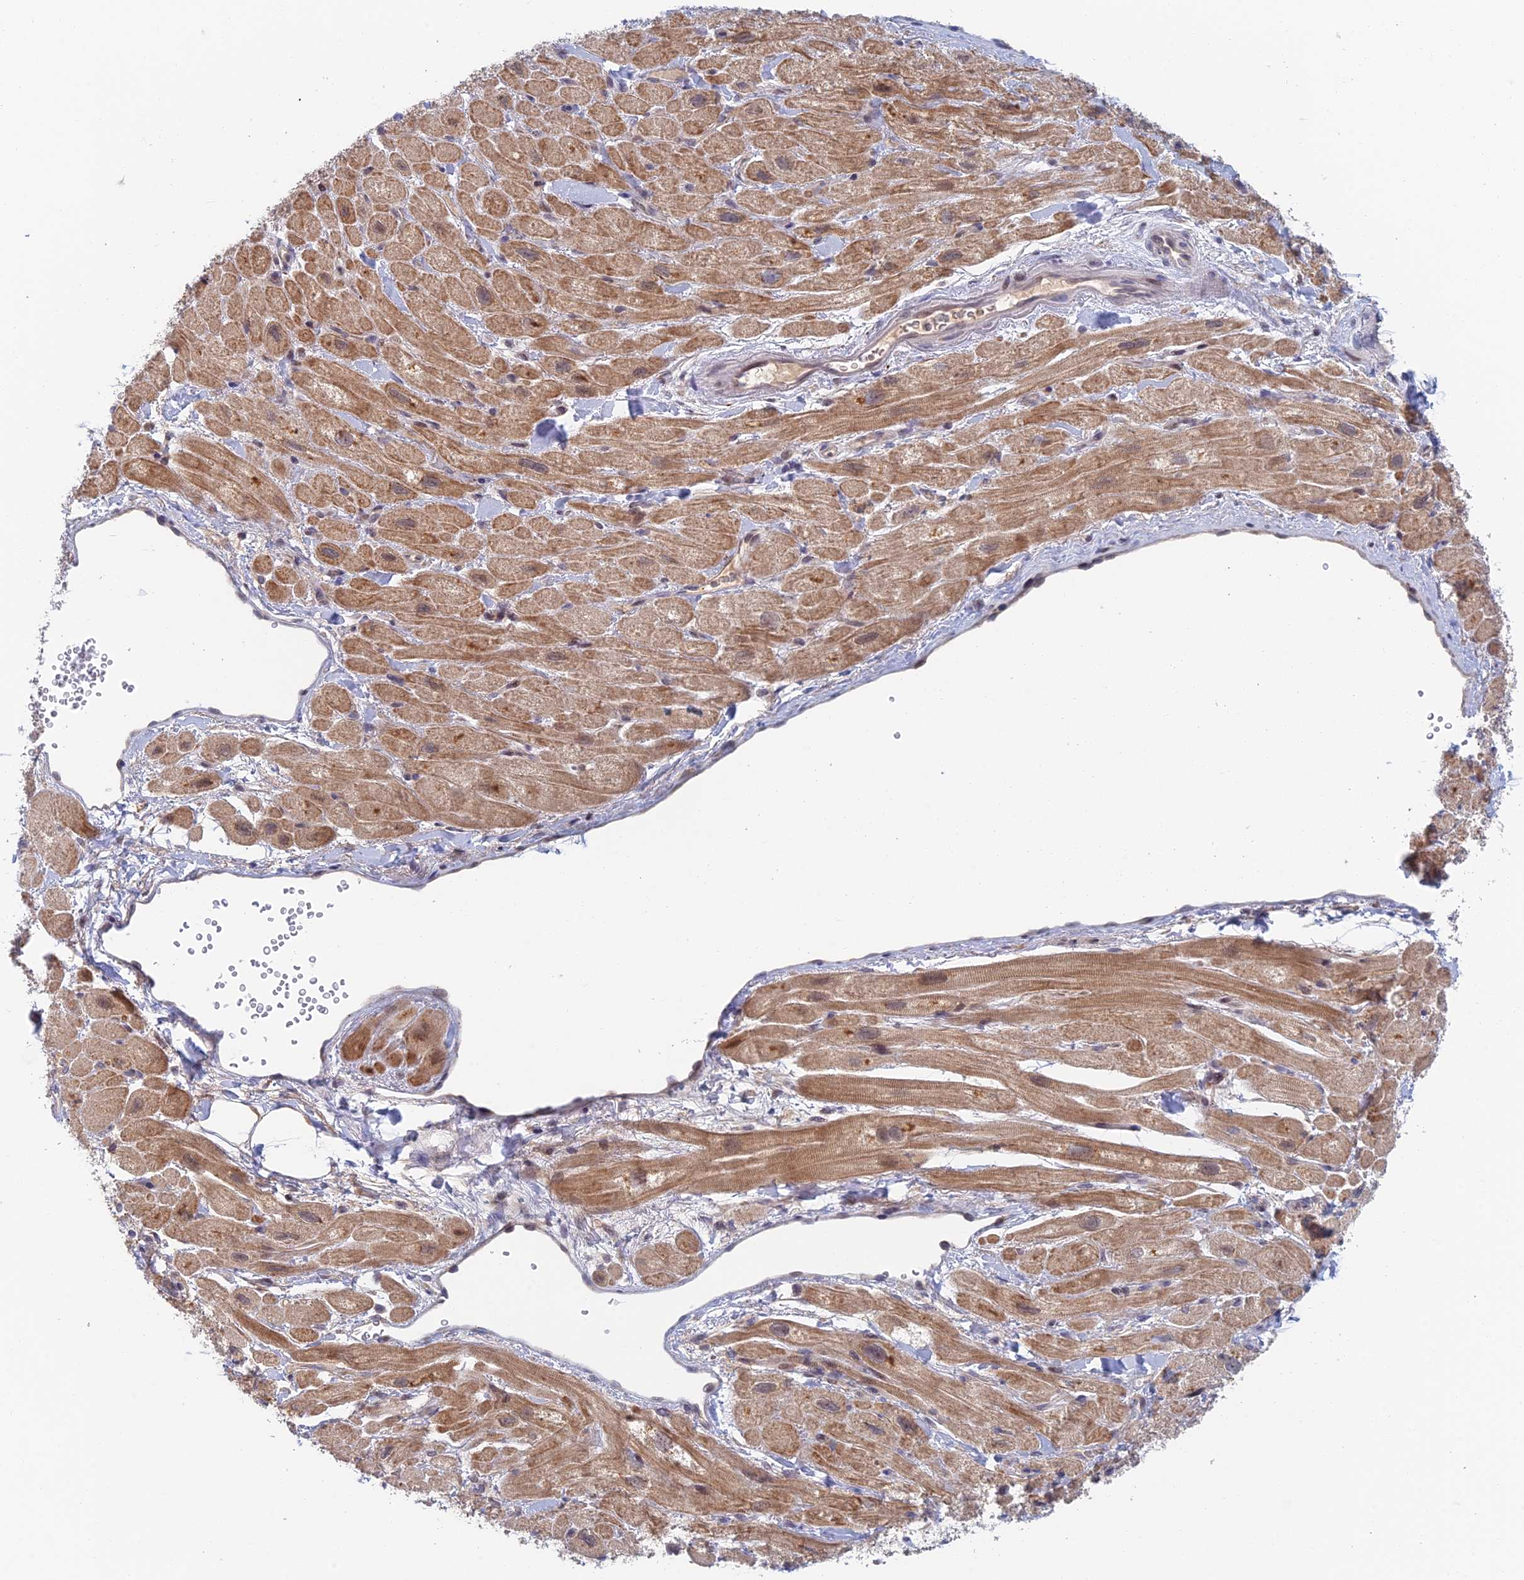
{"staining": {"intensity": "moderate", "quantity": "25%-75%", "location": "cytoplasmic/membranous"}, "tissue": "heart muscle", "cell_type": "Cardiomyocytes", "image_type": "normal", "snomed": [{"axis": "morphology", "description": "Normal tissue, NOS"}, {"axis": "topography", "description": "Heart"}], "caption": "An IHC micrograph of normal tissue is shown. Protein staining in brown highlights moderate cytoplasmic/membranous positivity in heart muscle within cardiomyocytes.", "gene": "ZUP1", "patient": {"sex": "male", "age": 65}}